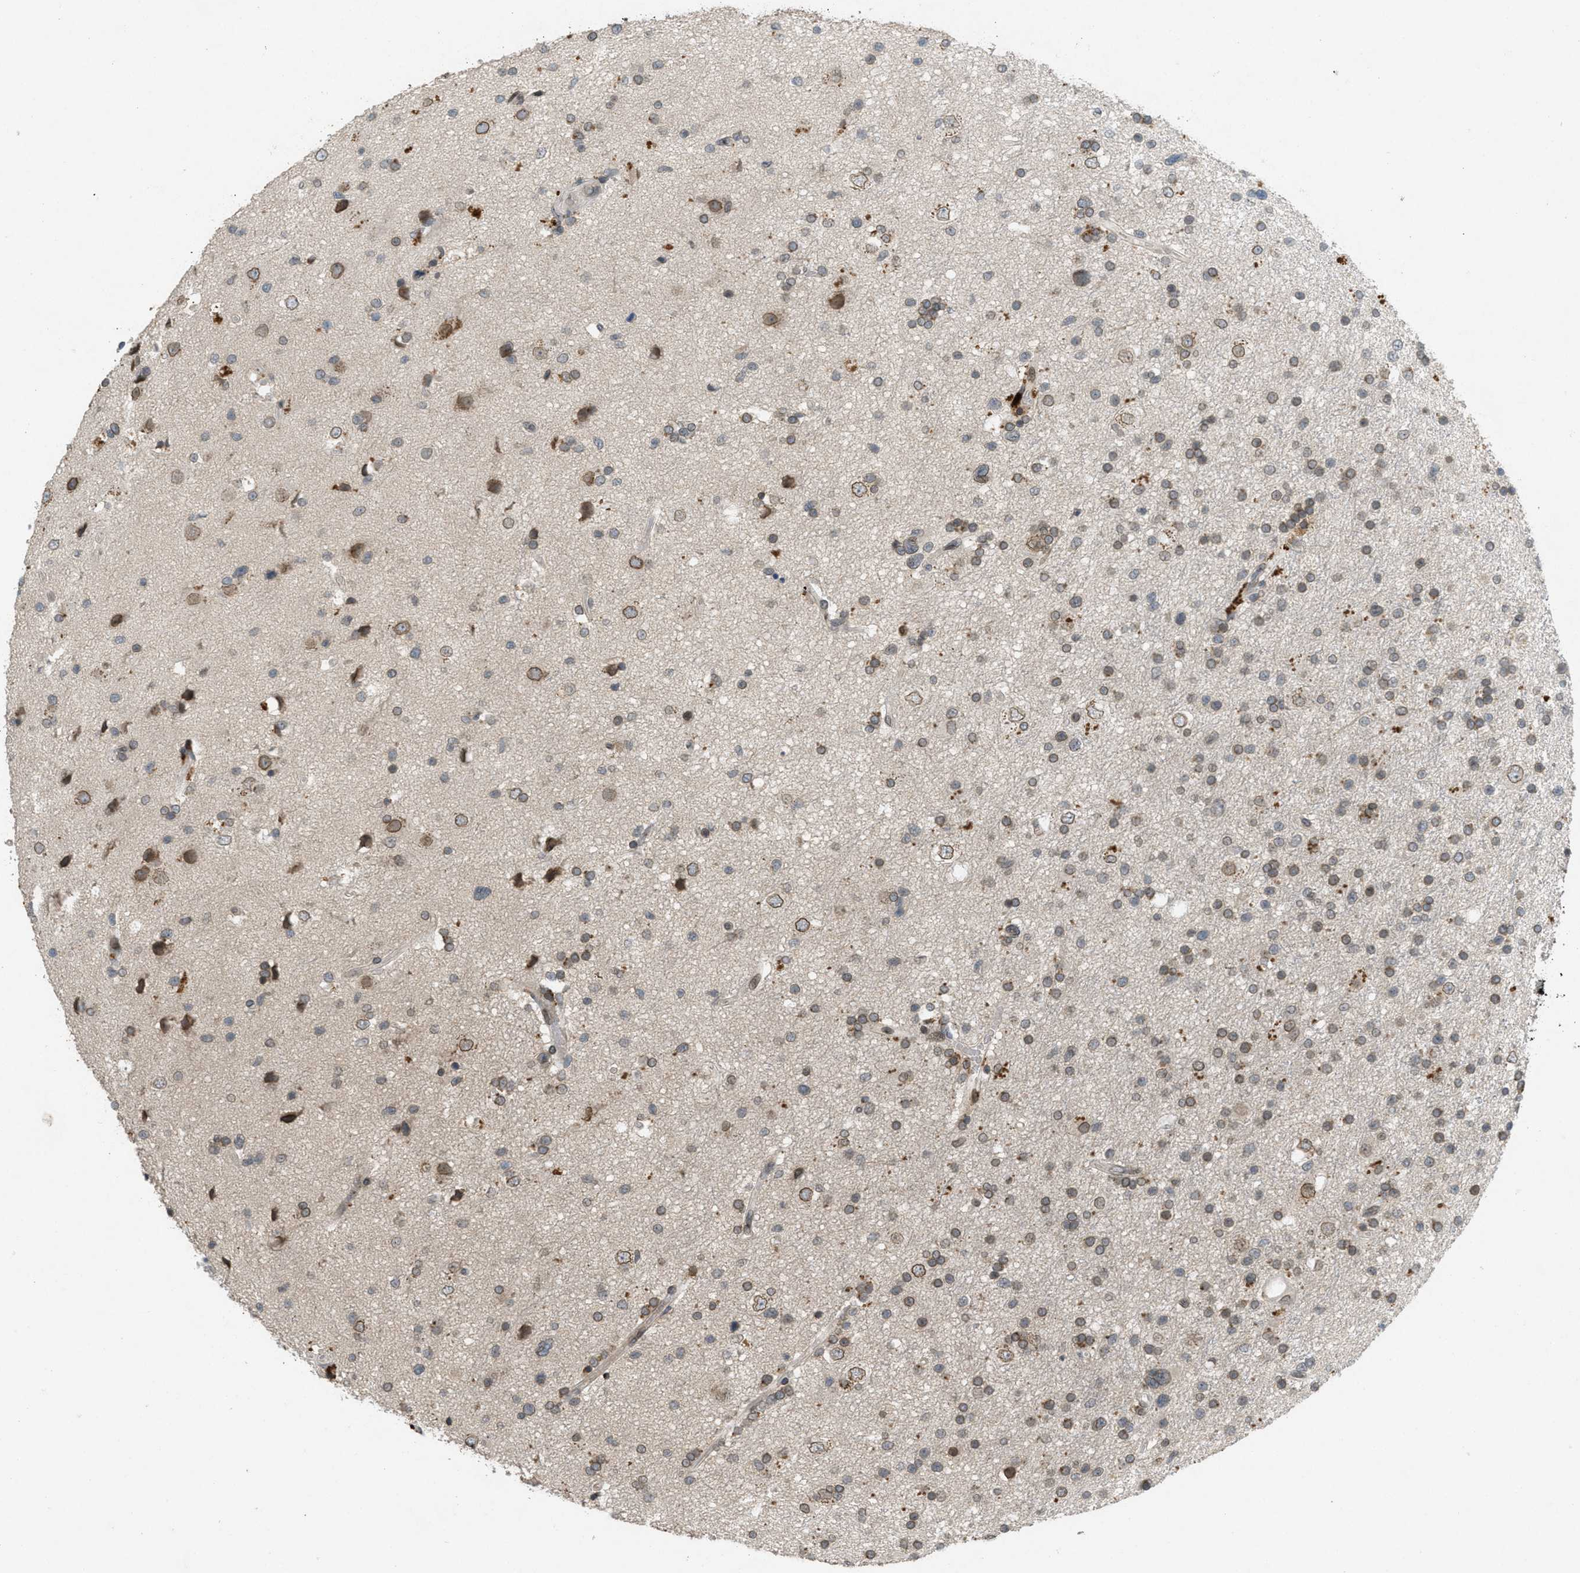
{"staining": {"intensity": "moderate", "quantity": ">75%", "location": "cytoplasmic/membranous,nuclear"}, "tissue": "glioma", "cell_type": "Tumor cells", "image_type": "cancer", "snomed": [{"axis": "morphology", "description": "Glioma, malignant, High grade"}, {"axis": "topography", "description": "Brain"}], "caption": "Tumor cells demonstrate medium levels of moderate cytoplasmic/membranous and nuclear positivity in approximately >75% of cells in high-grade glioma (malignant).", "gene": "ABHD6", "patient": {"sex": "male", "age": 33}}